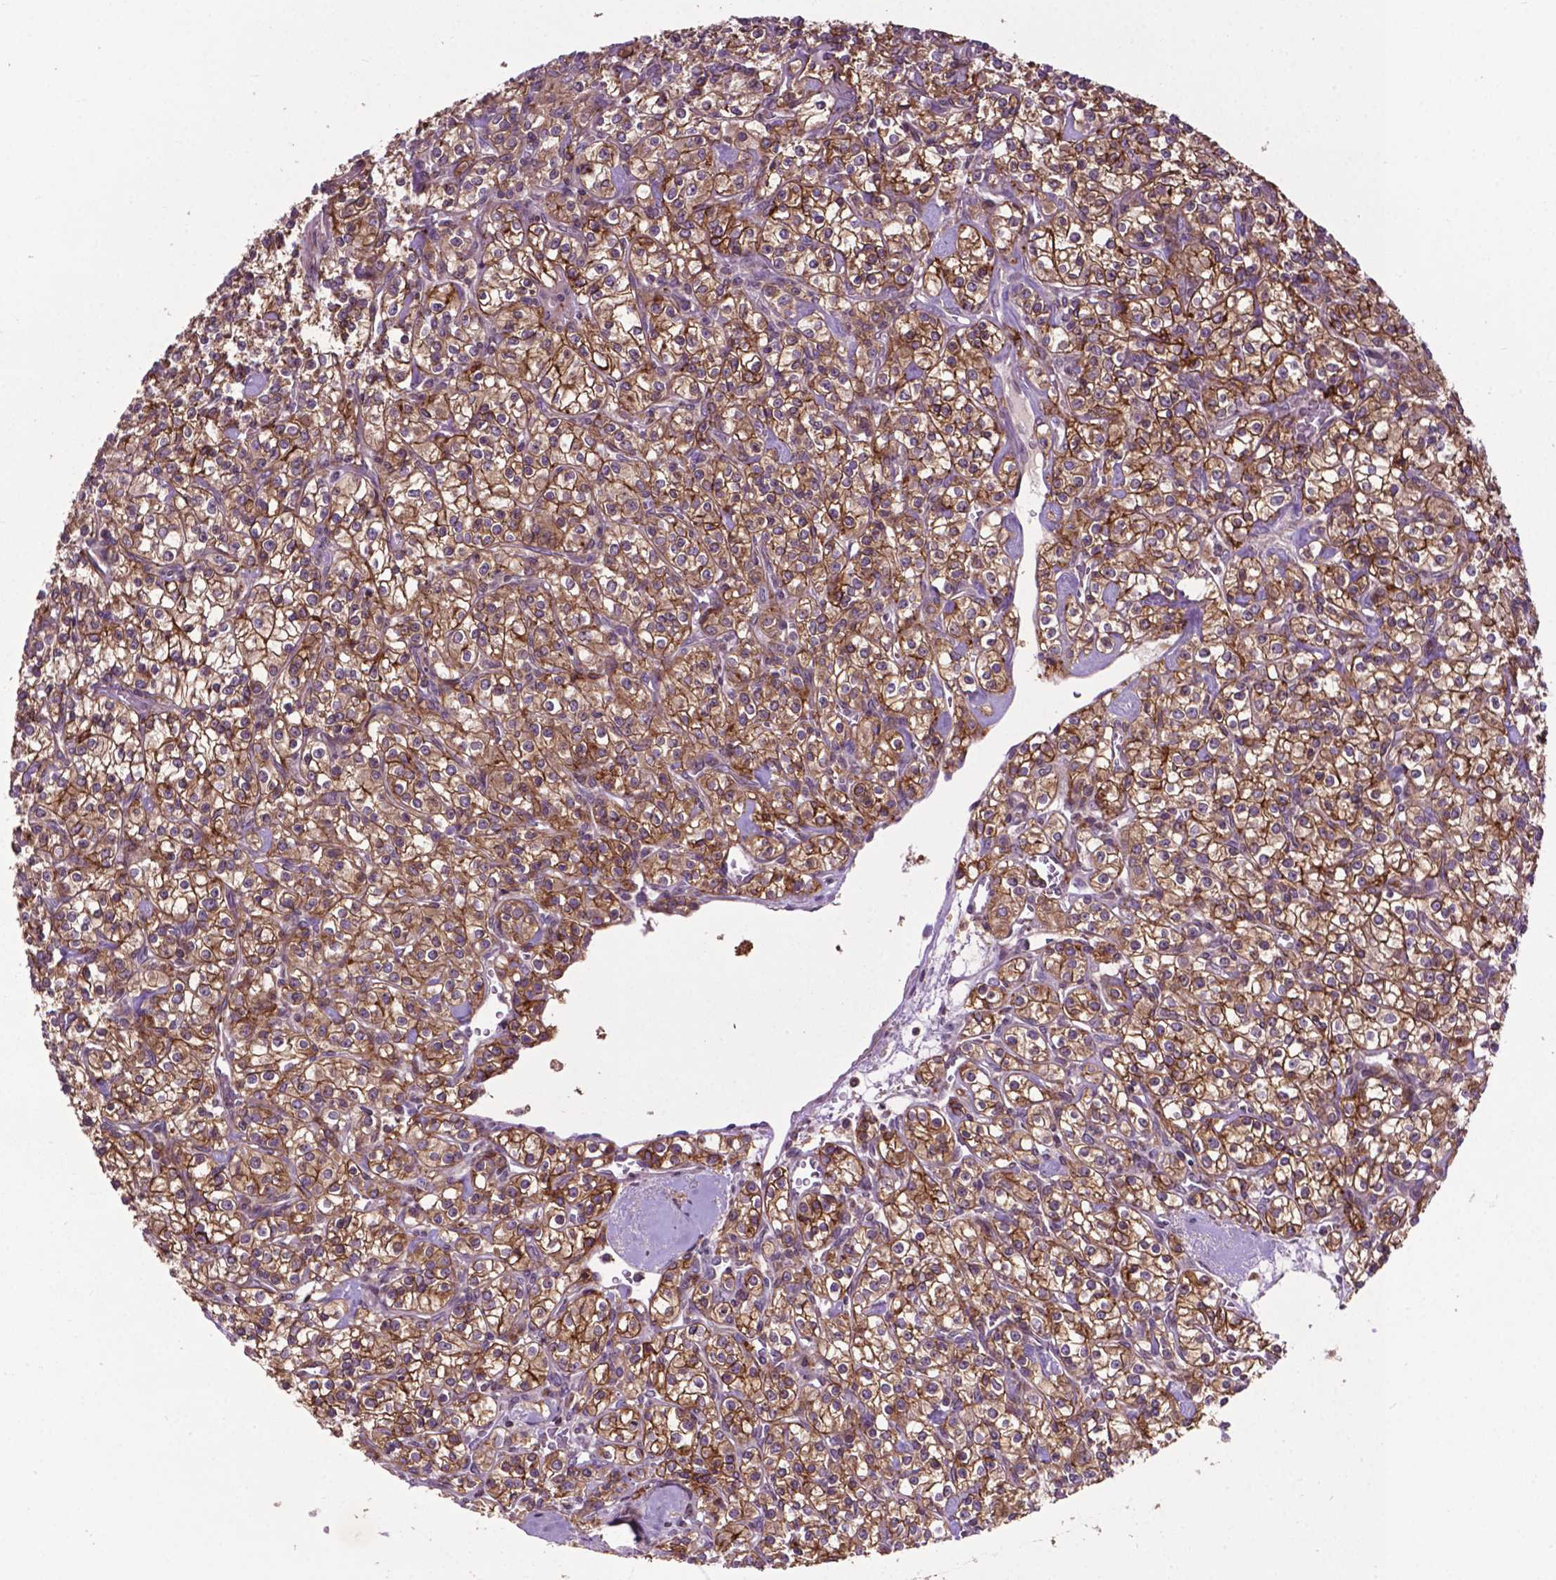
{"staining": {"intensity": "moderate", "quantity": ">75%", "location": "cytoplasmic/membranous"}, "tissue": "renal cancer", "cell_type": "Tumor cells", "image_type": "cancer", "snomed": [{"axis": "morphology", "description": "Adenocarcinoma, NOS"}, {"axis": "topography", "description": "Kidney"}], "caption": "Human renal cancer (adenocarcinoma) stained with a brown dye shows moderate cytoplasmic/membranous positive expression in approximately >75% of tumor cells.", "gene": "SPNS2", "patient": {"sex": "male", "age": 77}}